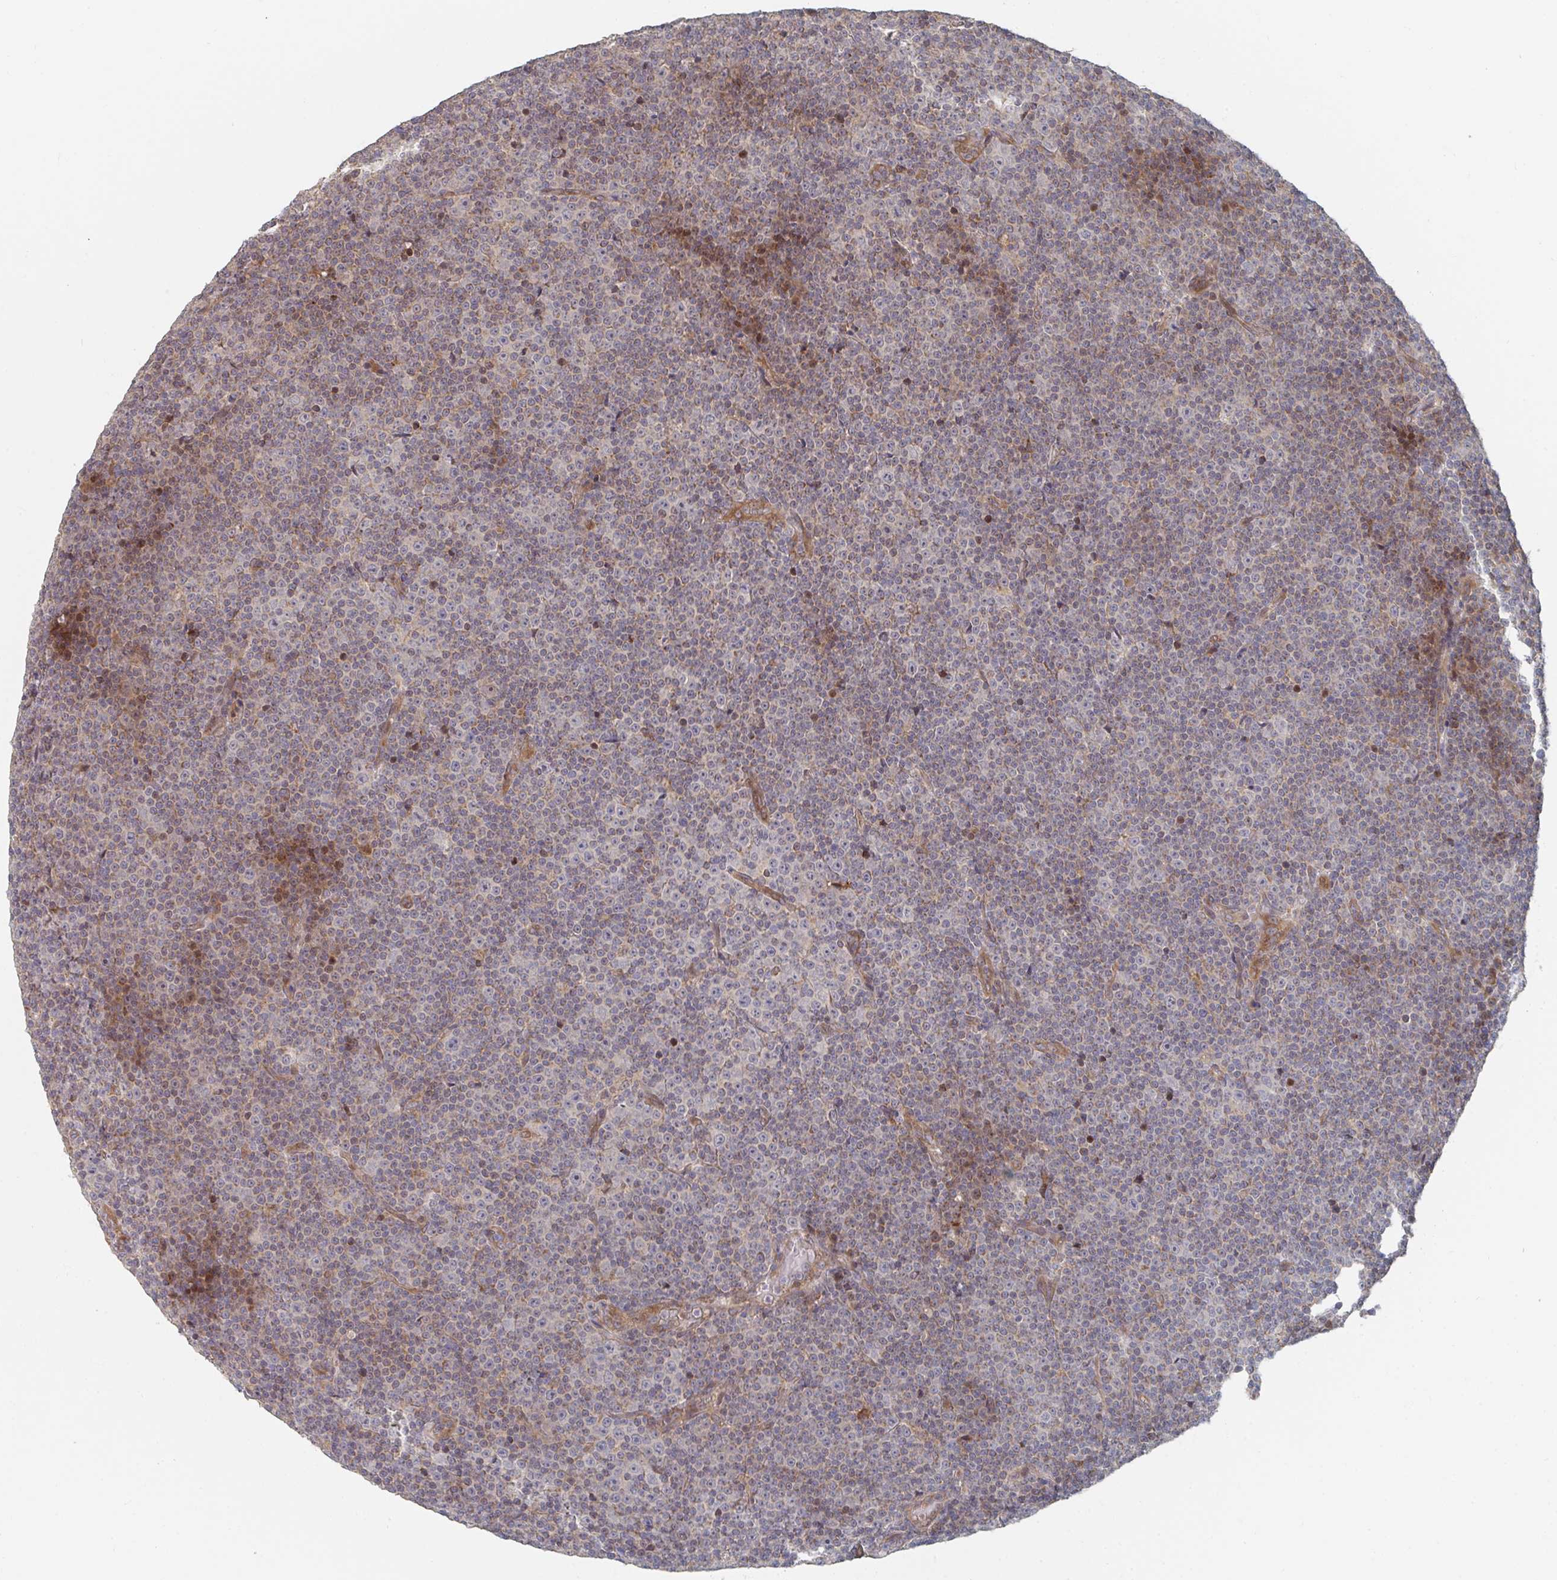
{"staining": {"intensity": "moderate", "quantity": "<25%", "location": "cytoplasmic/membranous,nuclear"}, "tissue": "lymphoma", "cell_type": "Tumor cells", "image_type": "cancer", "snomed": [{"axis": "morphology", "description": "Malignant lymphoma, non-Hodgkin's type, Low grade"}, {"axis": "topography", "description": "Lymph node"}], "caption": "Low-grade malignant lymphoma, non-Hodgkin's type stained with DAB immunohistochemistry (IHC) displays low levels of moderate cytoplasmic/membranous and nuclear staining in approximately <25% of tumor cells.", "gene": "PTEN", "patient": {"sex": "female", "age": 67}}